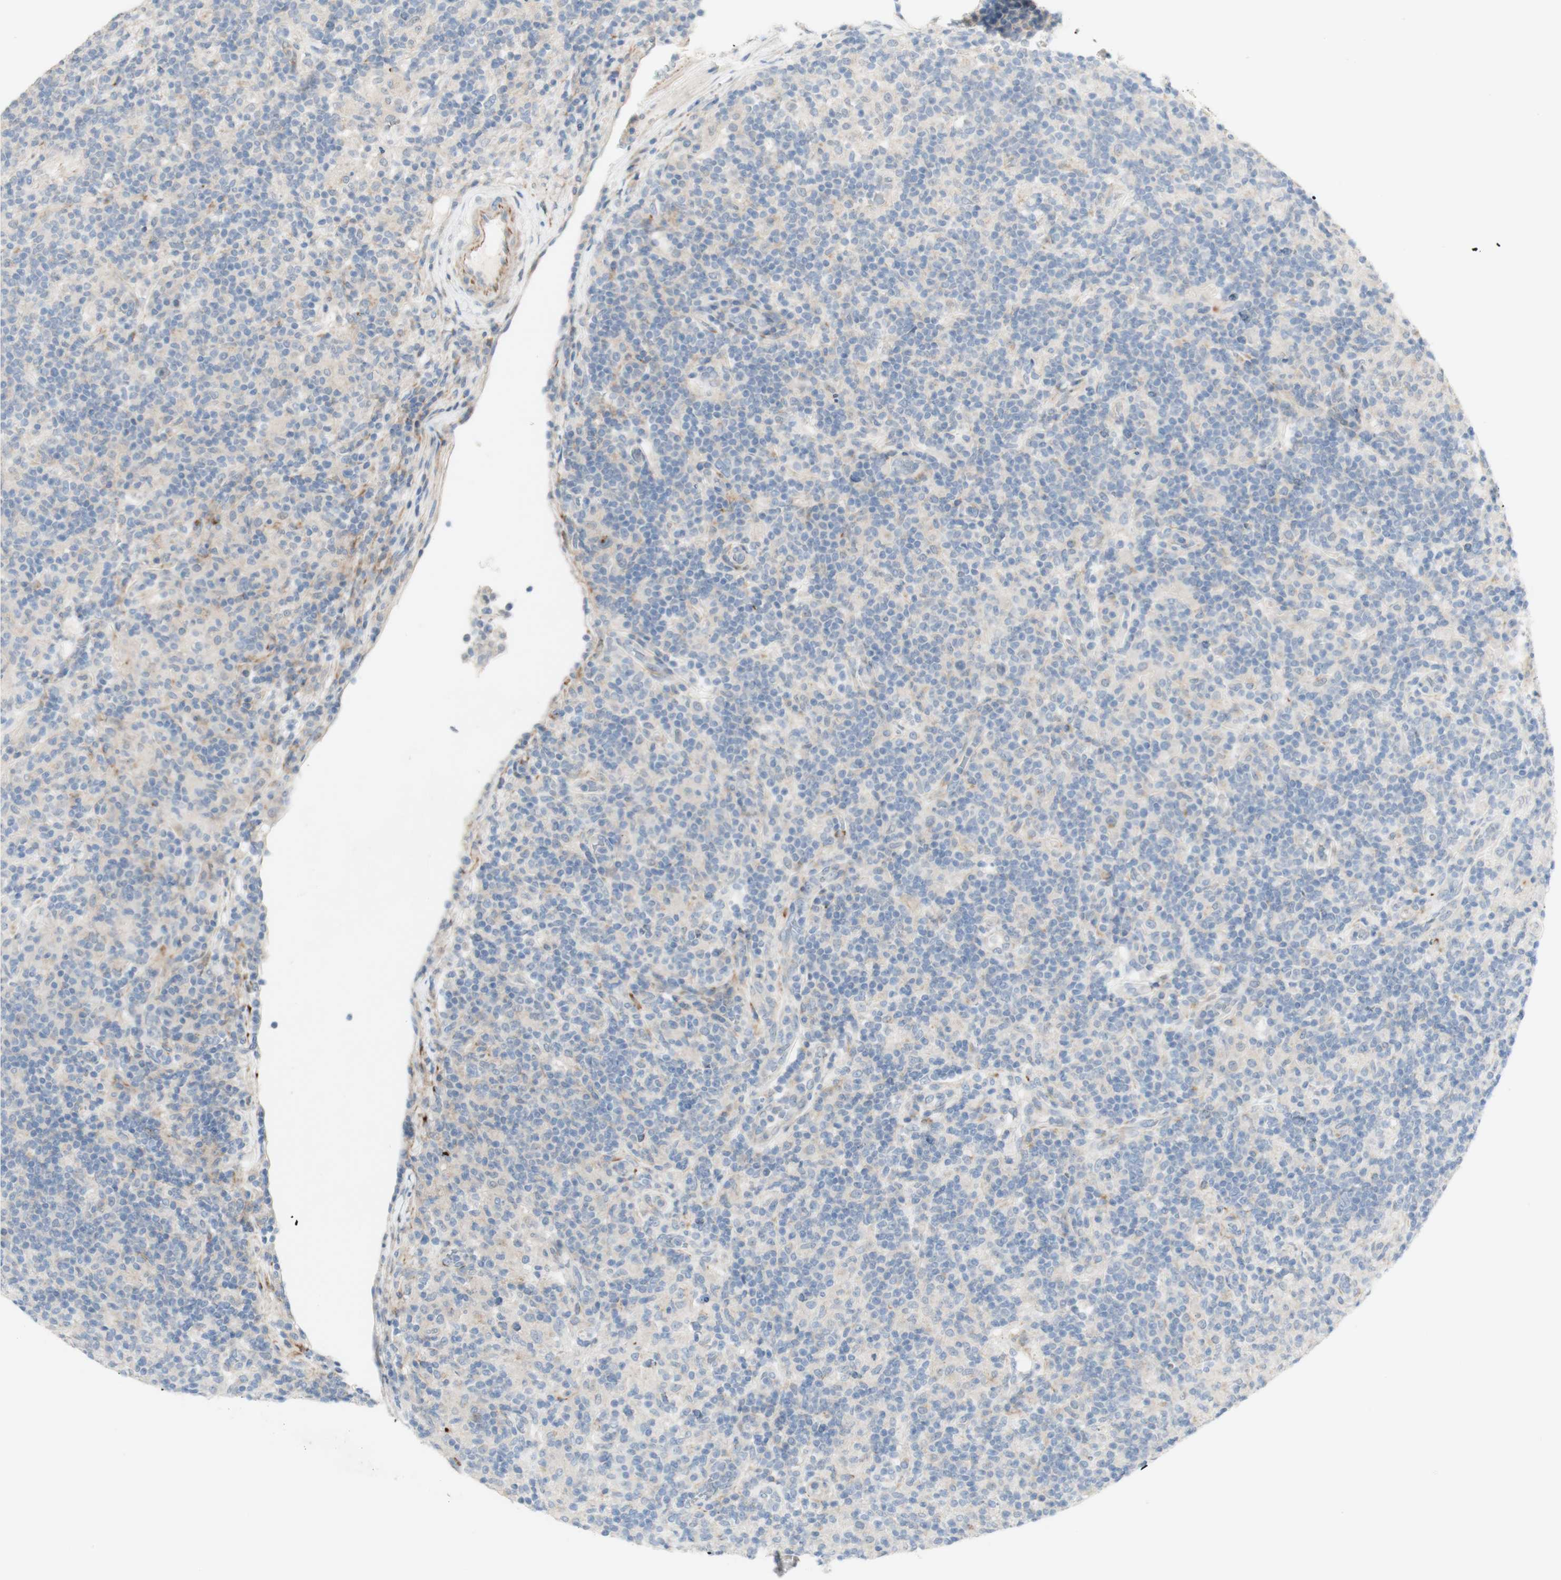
{"staining": {"intensity": "negative", "quantity": "none", "location": "none"}, "tissue": "lymphoma", "cell_type": "Tumor cells", "image_type": "cancer", "snomed": [{"axis": "morphology", "description": "Hodgkin's disease, NOS"}, {"axis": "topography", "description": "Lymph node"}], "caption": "This is an IHC image of lymphoma. There is no staining in tumor cells.", "gene": "MANEA", "patient": {"sex": "male", "age": 70}}